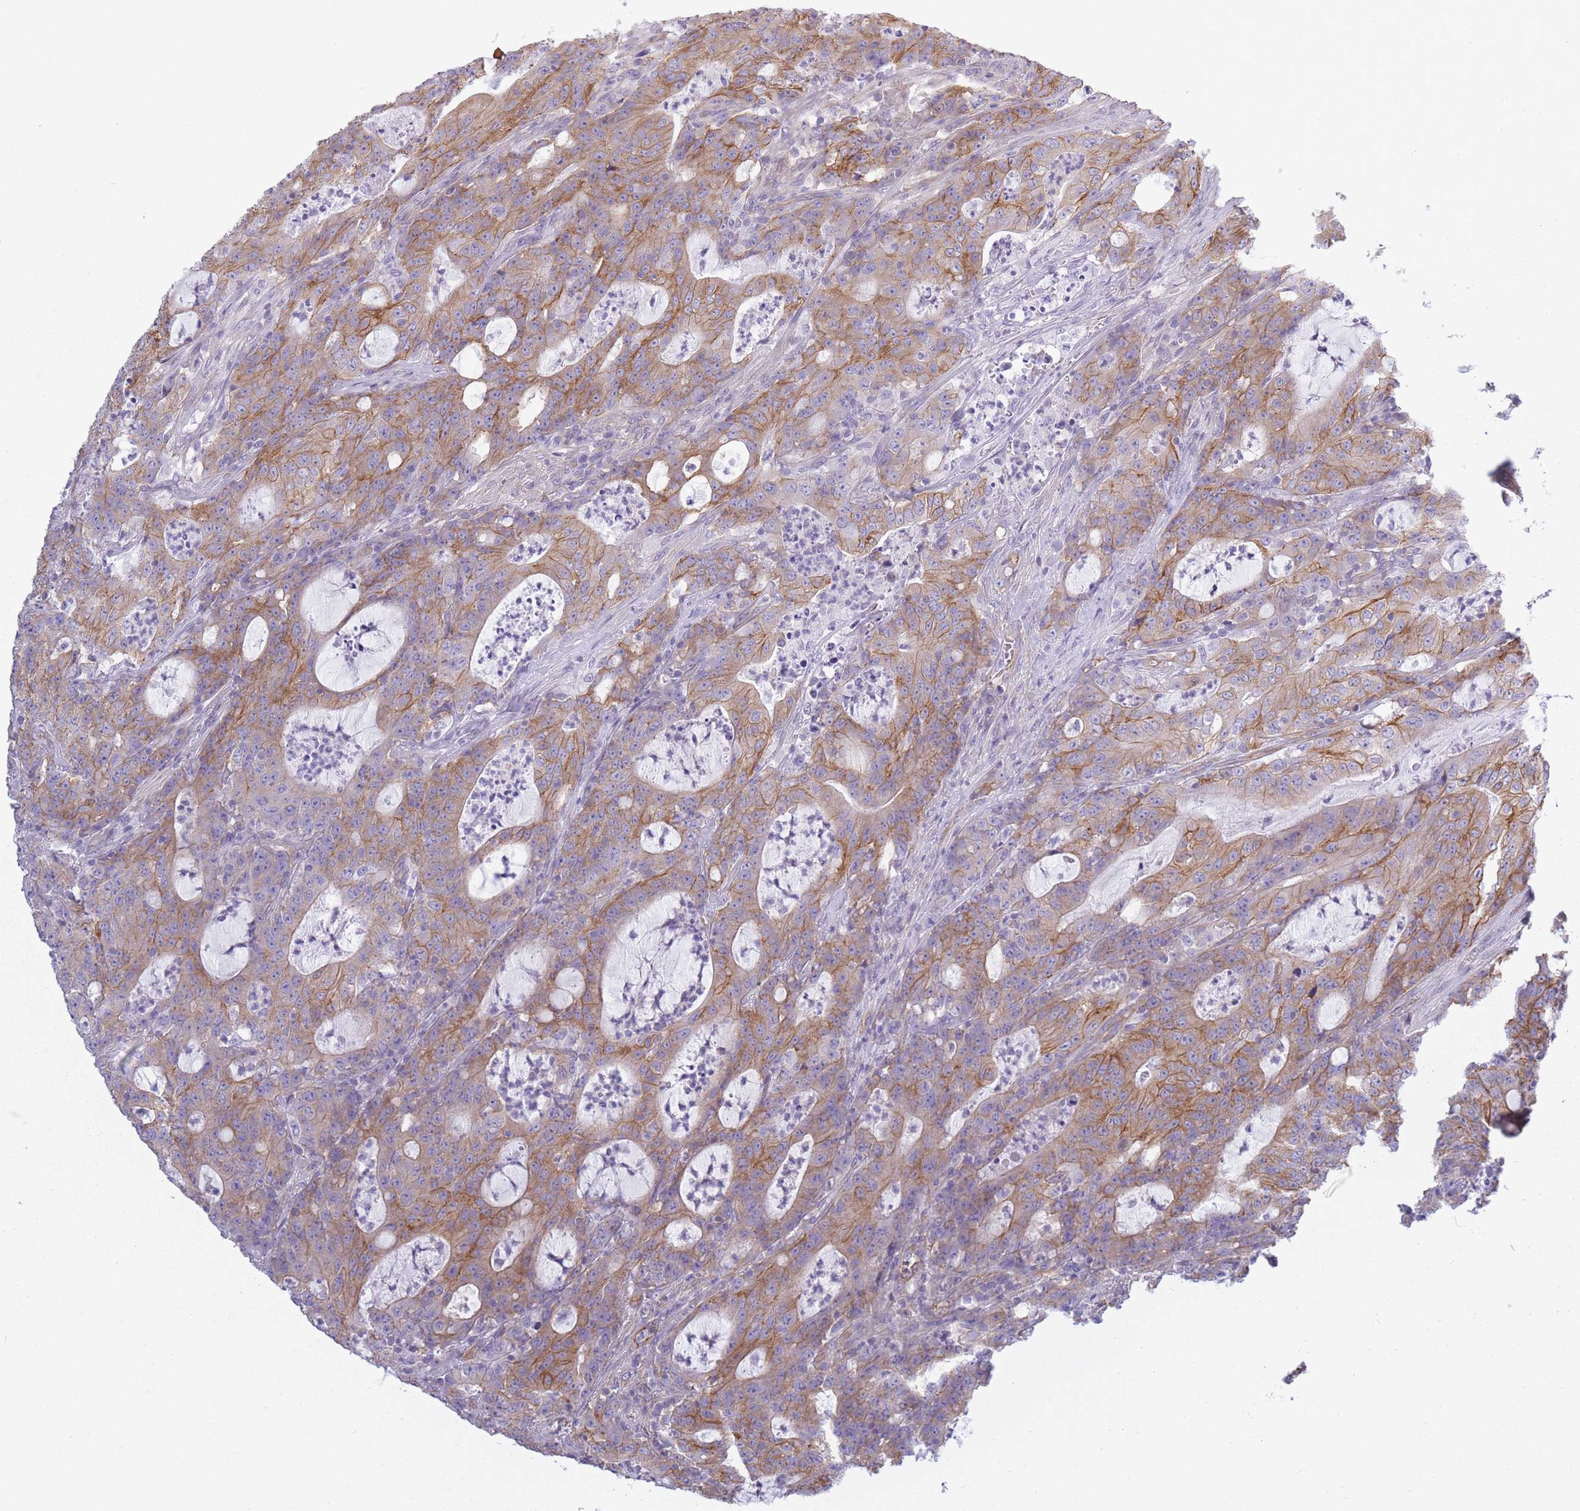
{"staining": {"intensity": "moderate", "quantity": ">75%", "location": "cytoplasmic/membranous"}, "tissue": "colorectal cancer", "cell_type": "Tumor cells", "image_type": "cancer", "snomed": [{"axis": "morphology", "description": "Adenocarcinoma, NOS"}, {"axis": "topography", "description": "Colon"}], "caption": "Human colorectal adenocarcinoma stained with a brown dye exhibits moderate cytoplasmic/membranous positive staining in approximately >75% of tumor cells.", "gene": "ADD1", "patient": {"sex": "male", "age": 83}}